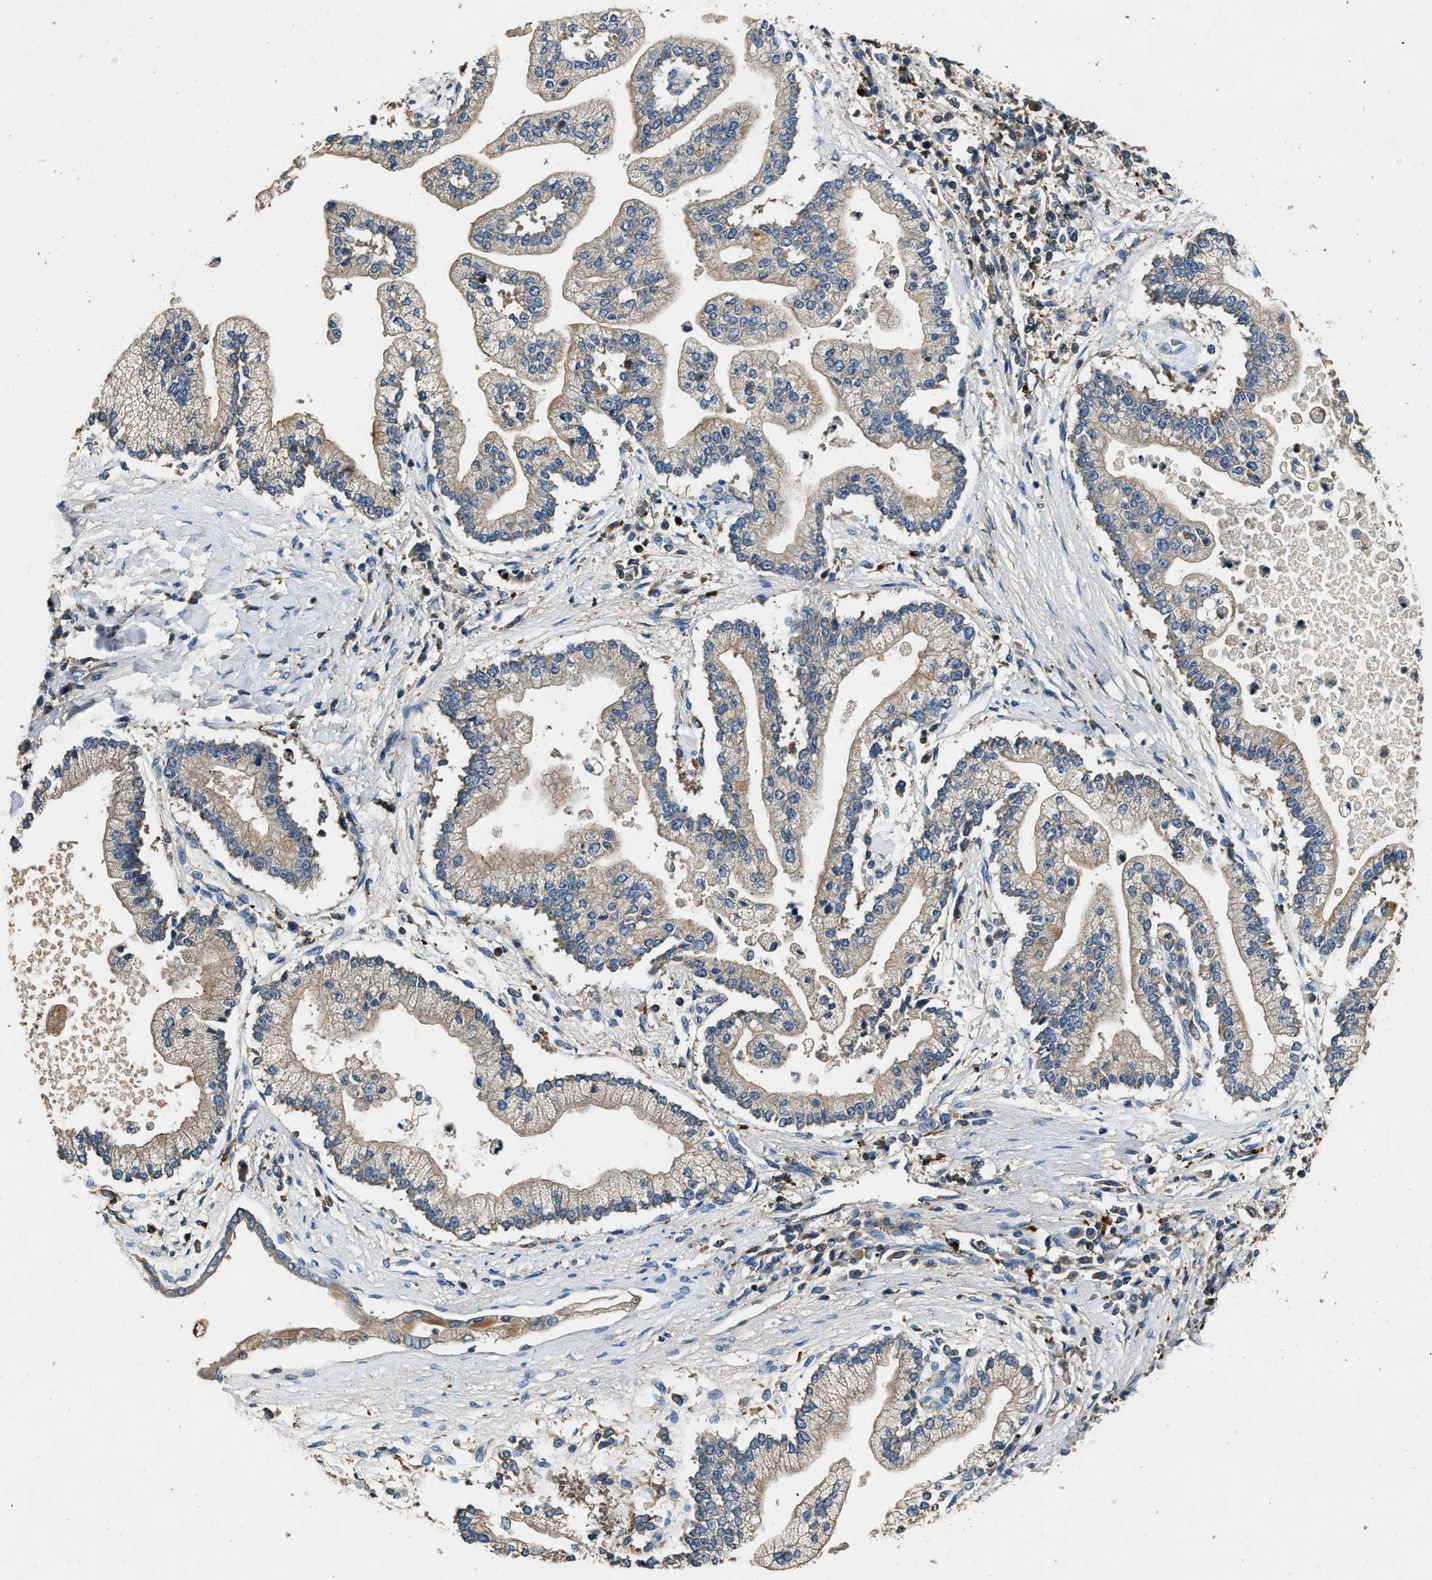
{"staining": {"intensity": "moderate", "quantity": ">75%", "location": "cytoplasmic/membranous"}, "tissue": "liver cancer", "cell_type": "Tumor cells", "image_type": "cancer", "snomed": [{"axis": "morphology", "description": "Cholangiocarcinoma"}, {"axis": "topography", "description": "Liver"}], "caption": "Immunohistochemistry (IHC) of human liver cancer reveals medium levels of moderate cytoplasmic/membranous staining in approximately >75% of tumor cells. Nuclei are stained in blue.", "gene": "BLOC1S1", "patient": {"sex": "male", "age": 50}}